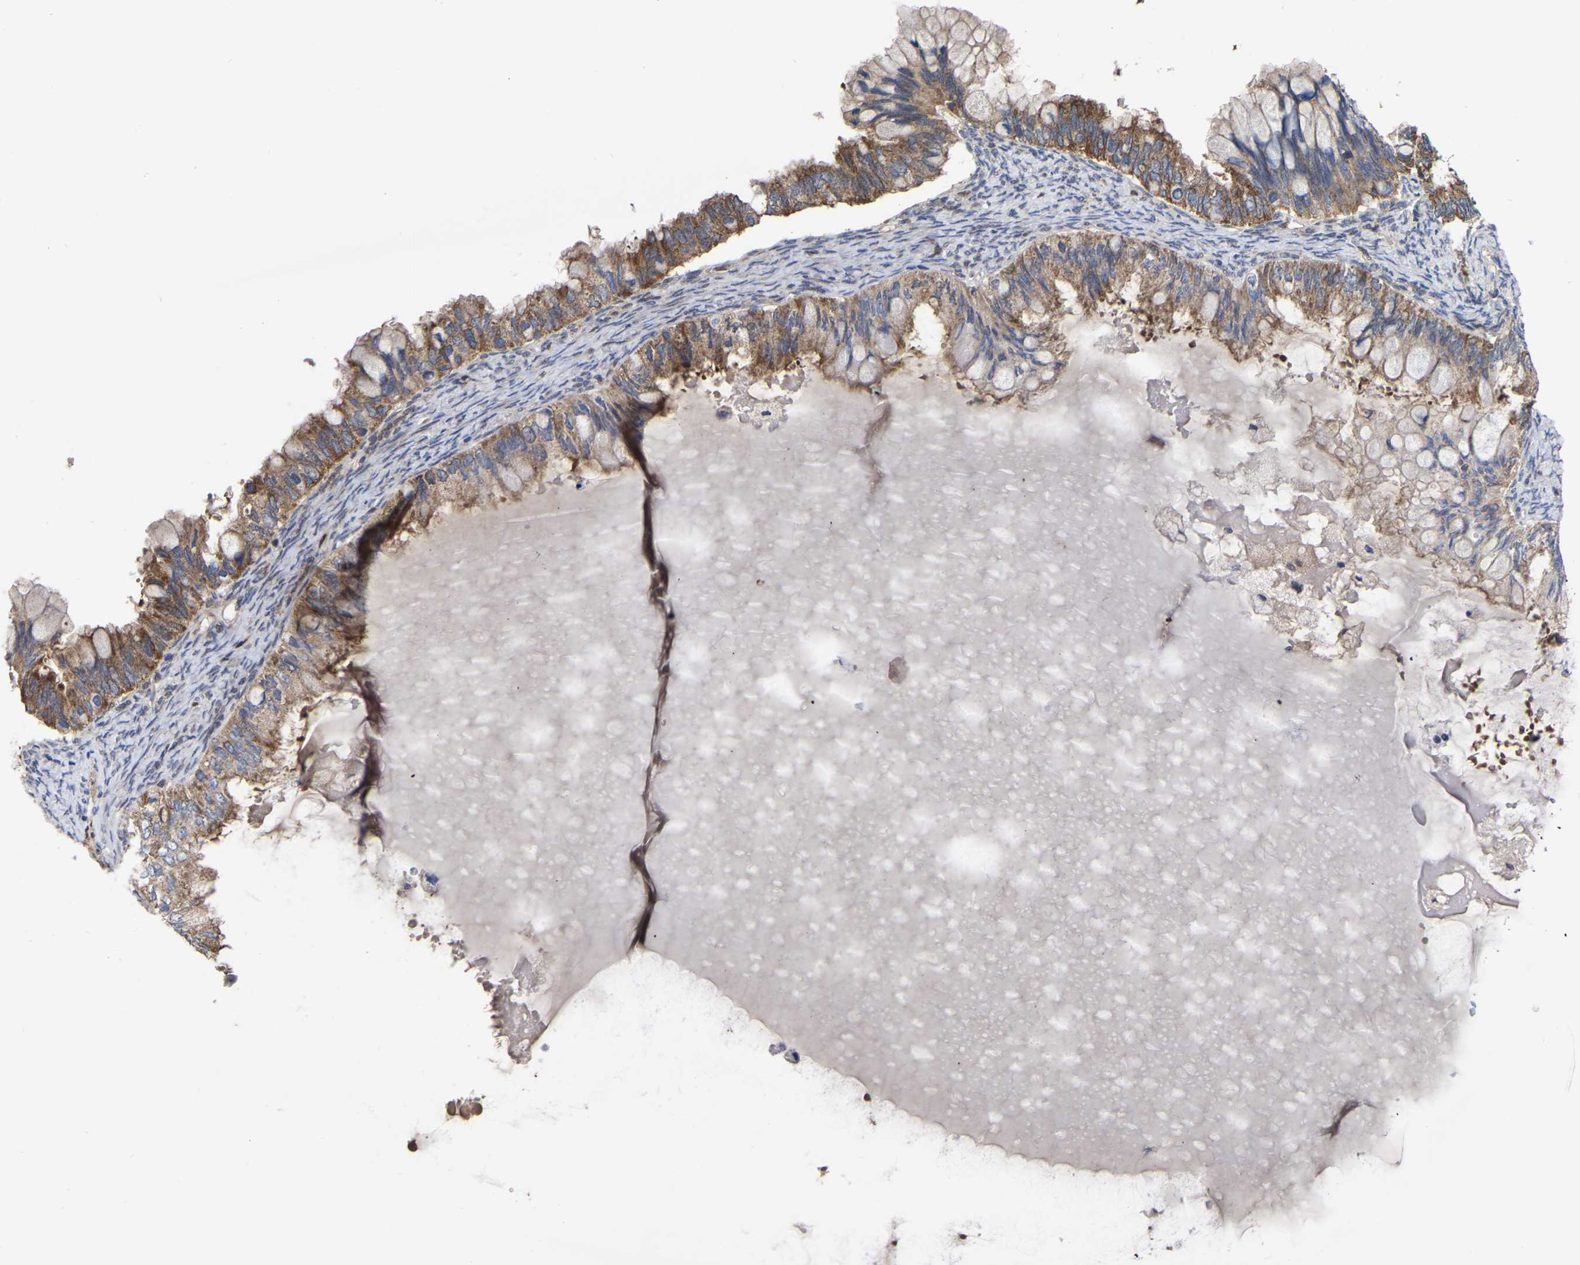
{"staining": {"intensity": "moderate", "quantity": ">75%", "location": "cytoplasmic/membranous"}, "tissue": "ovarian cancer", "cell_type": "Tumor cells", "image_type": "cancer", "snomed": [{"axis": "morphology", "description": "Cystadenocarcinoma, mucinous, NOS"}, {"axis": "topography", "description": "Ovary"}], "caption": "IHC histopathology image of ovarian cancer stained for a protein (brown), which demonstrates medium levels of moderate cytoplasmic/membranous expression in approximately >75% of tumor cells.", "gene": "TCP1", "patient": {"sex": "female", "age": 80}}